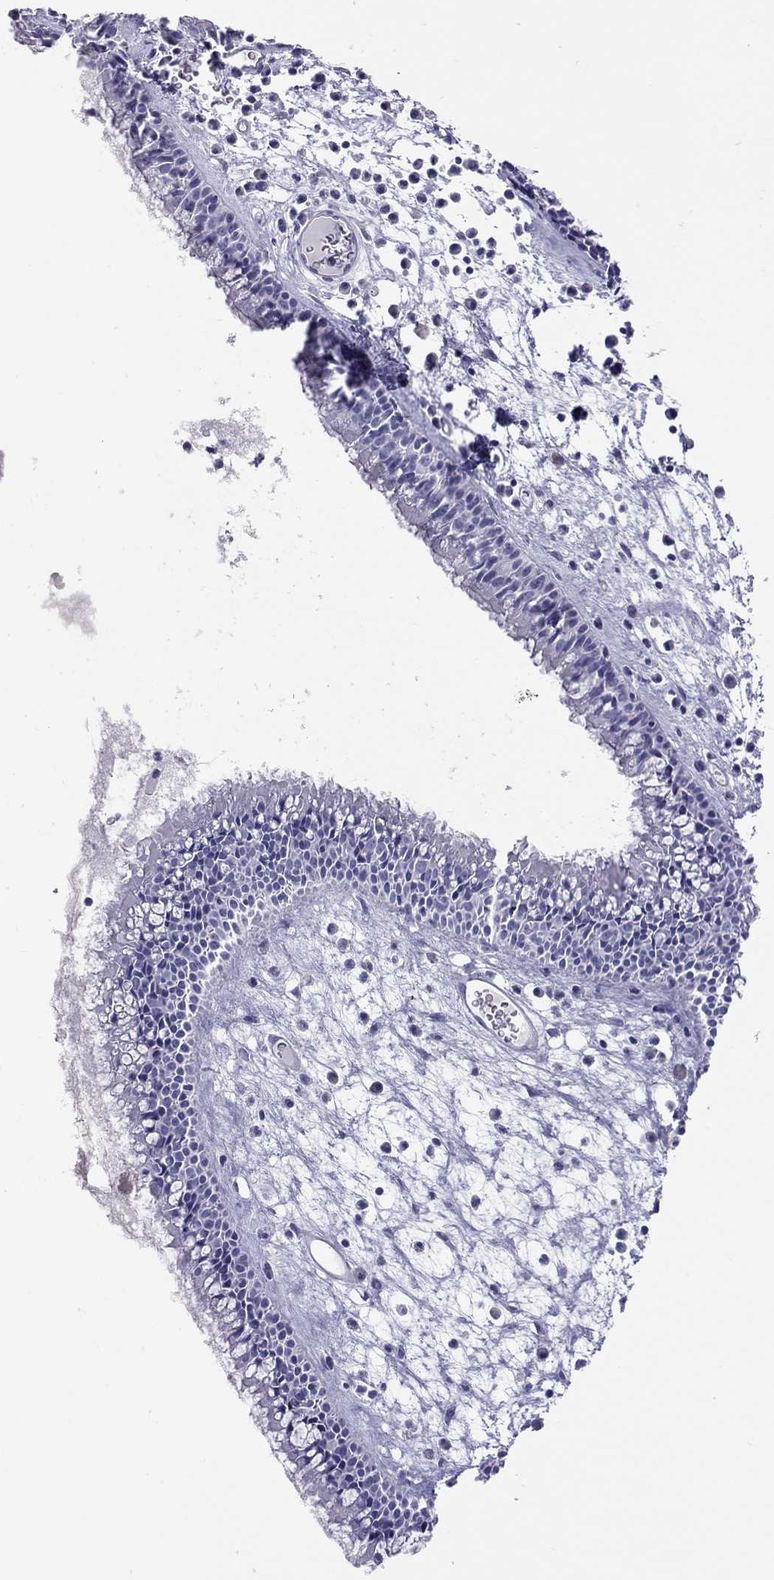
{"staining": {"intensity": "negative", "quantity": "none", "location": "none"}, "tissue": "nasopharynx", "cell_type": "Respiratory epithelial cells", "image_type": "normal", "snomed": [{"axis": "morphology", "description": "Normal tissue, NOS"}, {"axis": "topography", "description": "Nasopharynx"}], "caption": "The micrograph demonstrates no significant positivity in respiratory epithelial cells of nasopharynx. The staining is performed using DAB brown chromogen with nuclei counter-stained in using hematoxylin.", "gene": "STAG3", "patient": {"sex": "female", "age": 47}}